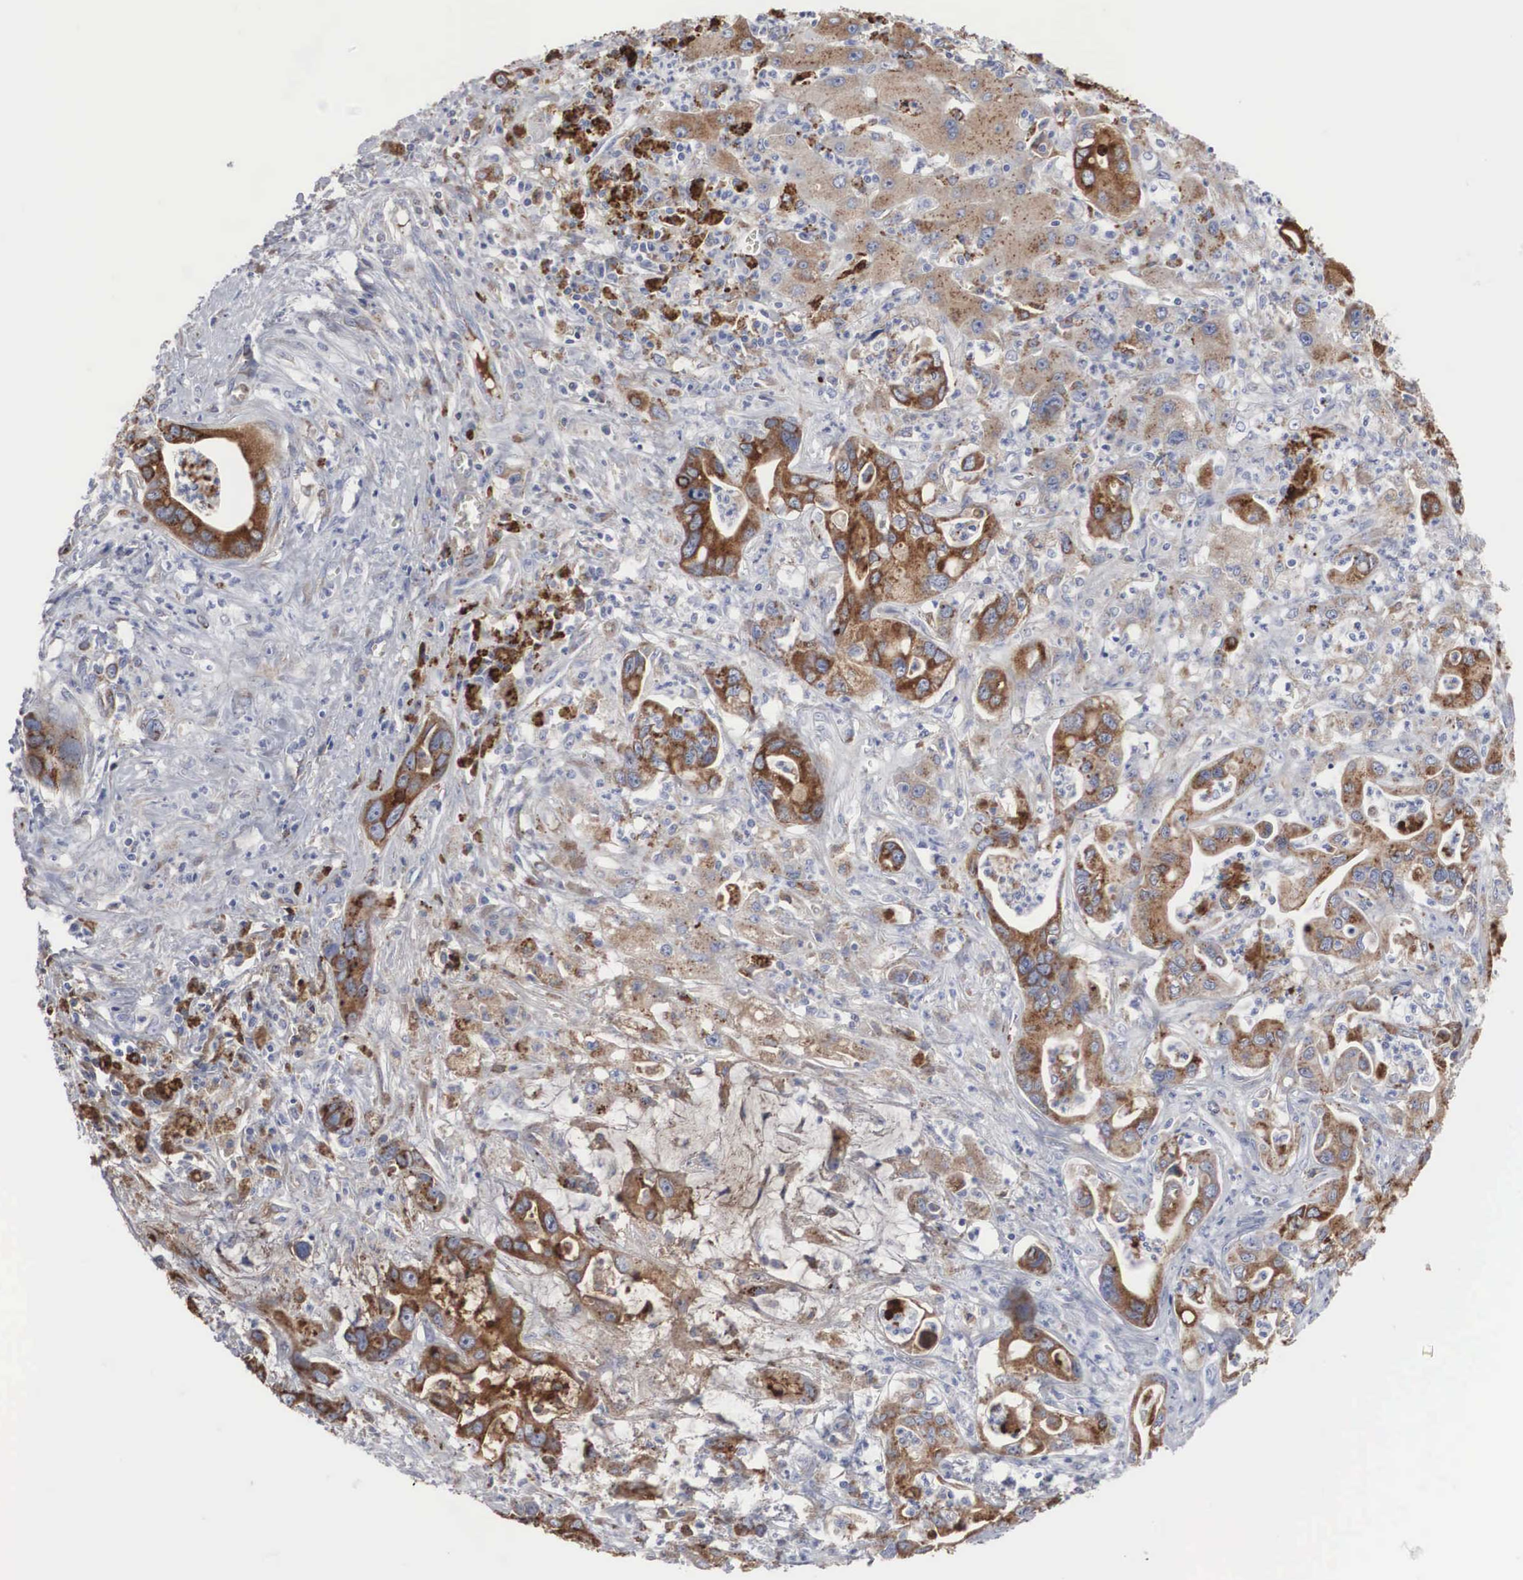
{"staining": {"intensity": "moderate", "quantity": ">75%", "location": "cytoplasmic/membranous"}, "tissue": "liver cancer", "cell_type": "Tumor cells", "image_type": "cancer", "snomed": [{"axis": "morphology", "description": "Cholangiocarcinoma"}, {"axis": "topography", "description": "Liver"}], "caption": "DAB immunohistochemical staining of human liver cholangiocarcinoma reveals moderate cytoplasmic/membranous protein positivity in about >75% of tumor cells.", "gene": "LGALS3BP", "patient": {"sex": "female", "age": 65}}